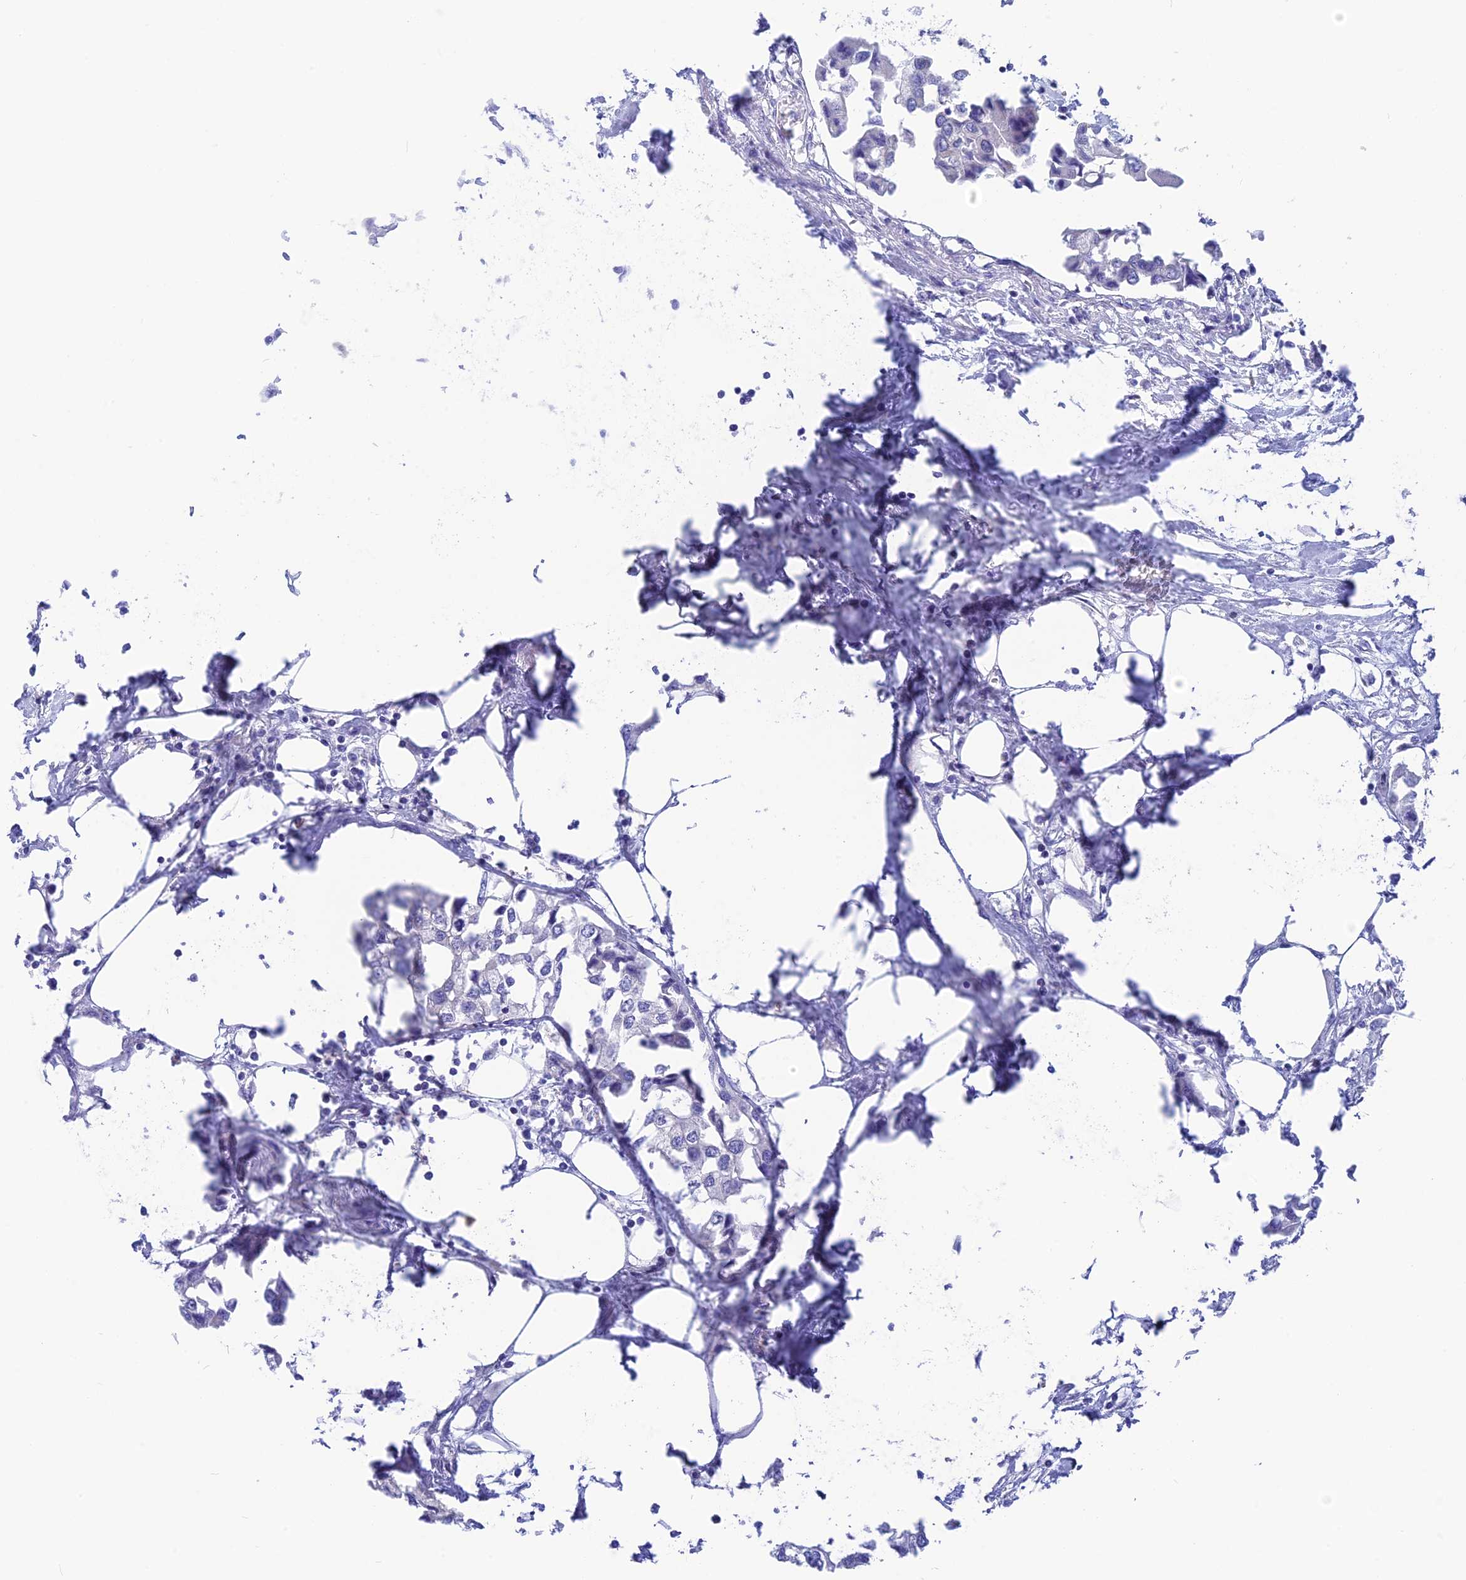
{"staining": {"intensity": "negative", "quantity": "none", "location": "none"}, "tissue": "urothelial cancer", "cell_type": "Tumor cells", "image_type": "cancer", "snomed": [{"axis": "morphology", "description": "Urothelial carcinoma, High grade"}, {"axis": "topography", "description": "Urinary bladder"}], "caption": "Histopathology image shows no protein positivity in tumor cells of urothelial carcinoma (high-grade) tissue. Brightfield microscopy of immunohistochemistry stained with DAB (3,3'-diaminobenzidine) (brown) and hematoxylin (blue), captured at high magnification.", "gene": "LZTFL1", "patient": {"sex": "male", "age": 64}}